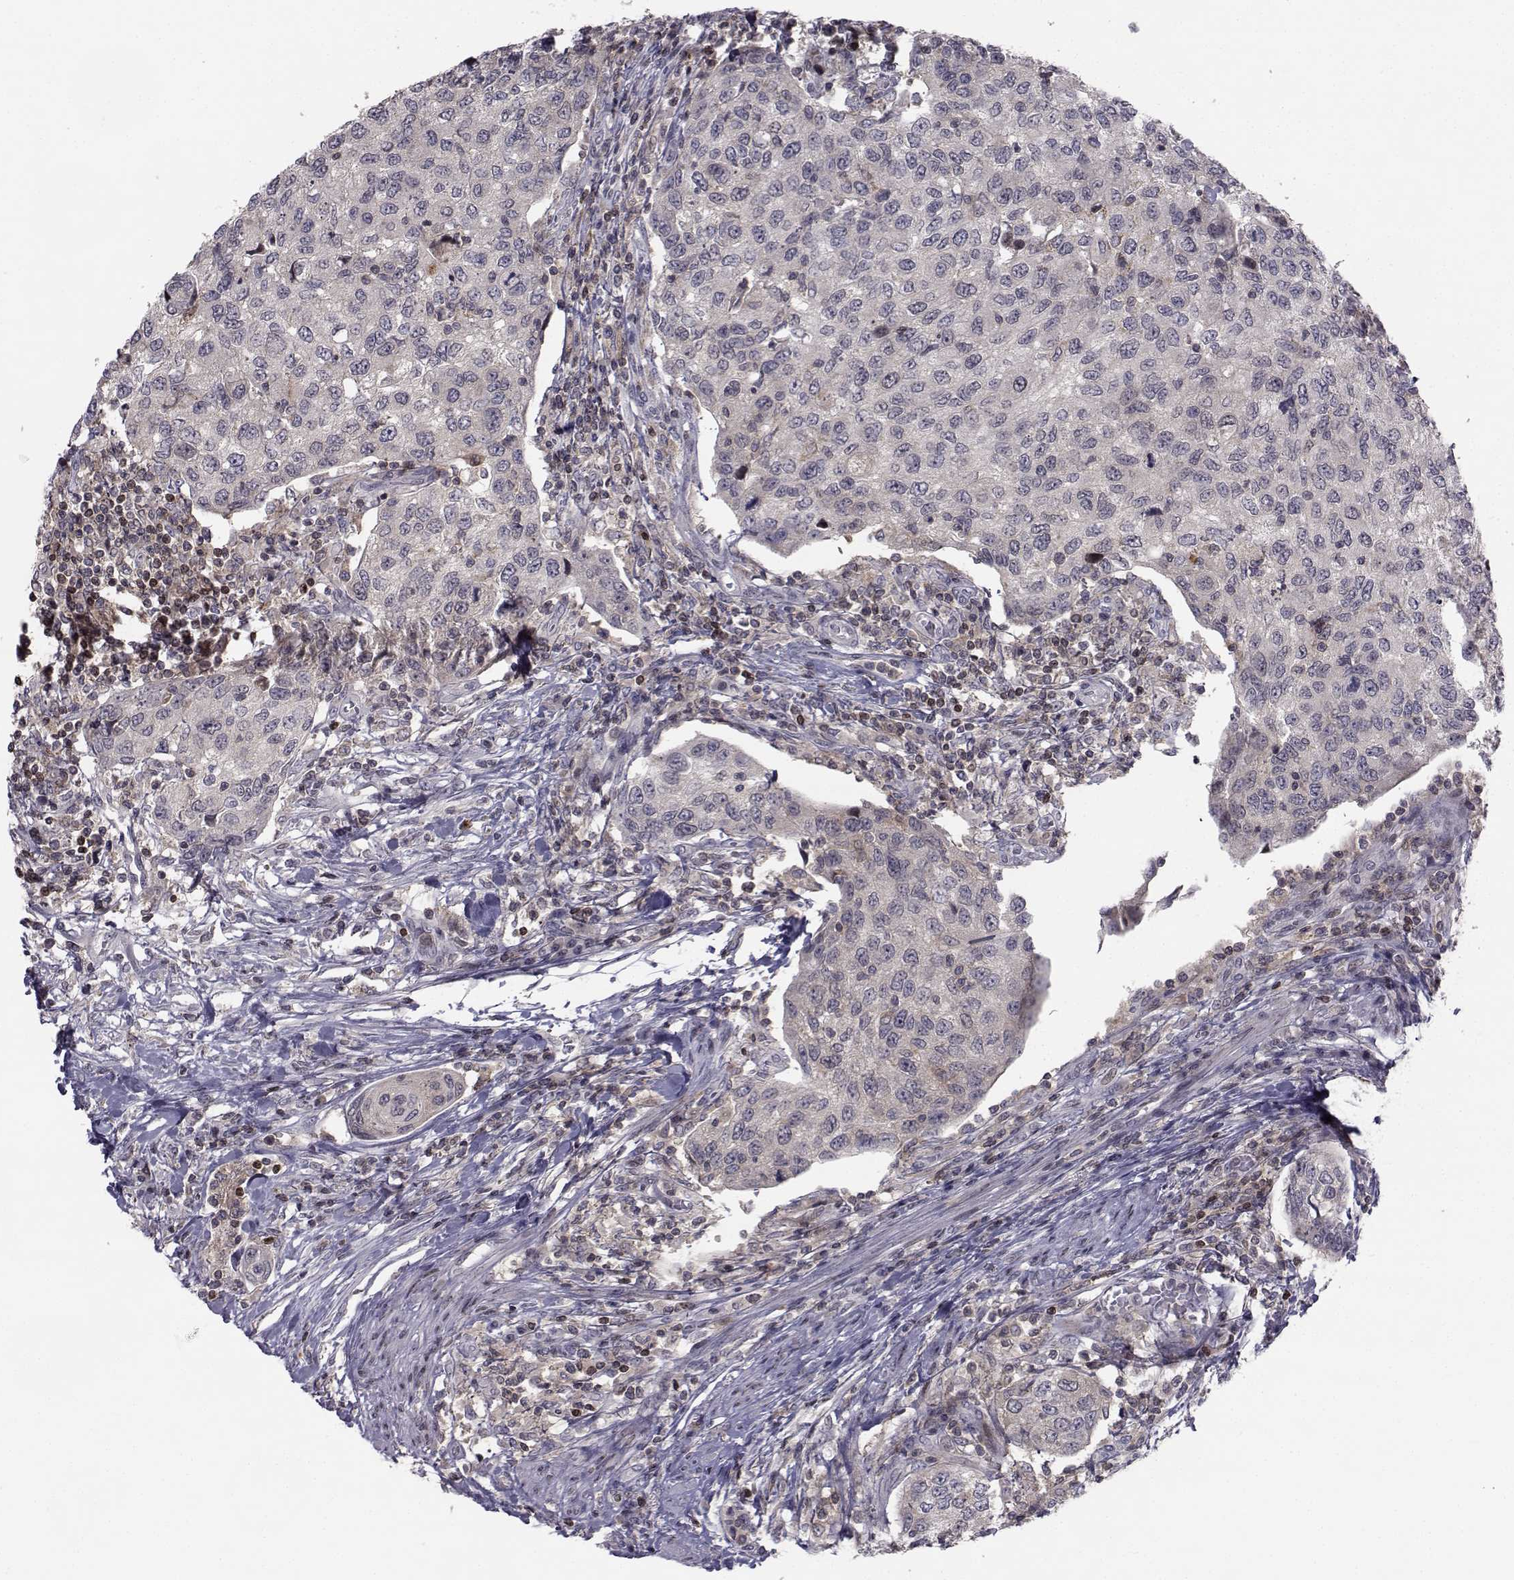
{"staining": {"intensity": "negative", "quantity": "none", "location": "none"}, "tissue": "urothelial cancer", "cell_type": "Tumor cells", "image_type": "cancer", "snomed": [{"axis": "morphology", "description": "Urothelial carcinoma, High grade"}, {"axis": "topography", "description": "Urinary bladder"}], "caption": "Tumor cells show no significant protein staining in urothelial carcinoma (high-grade).", "gene": "PCP4L1", "patient": {"sex": "female", "age": 78}}